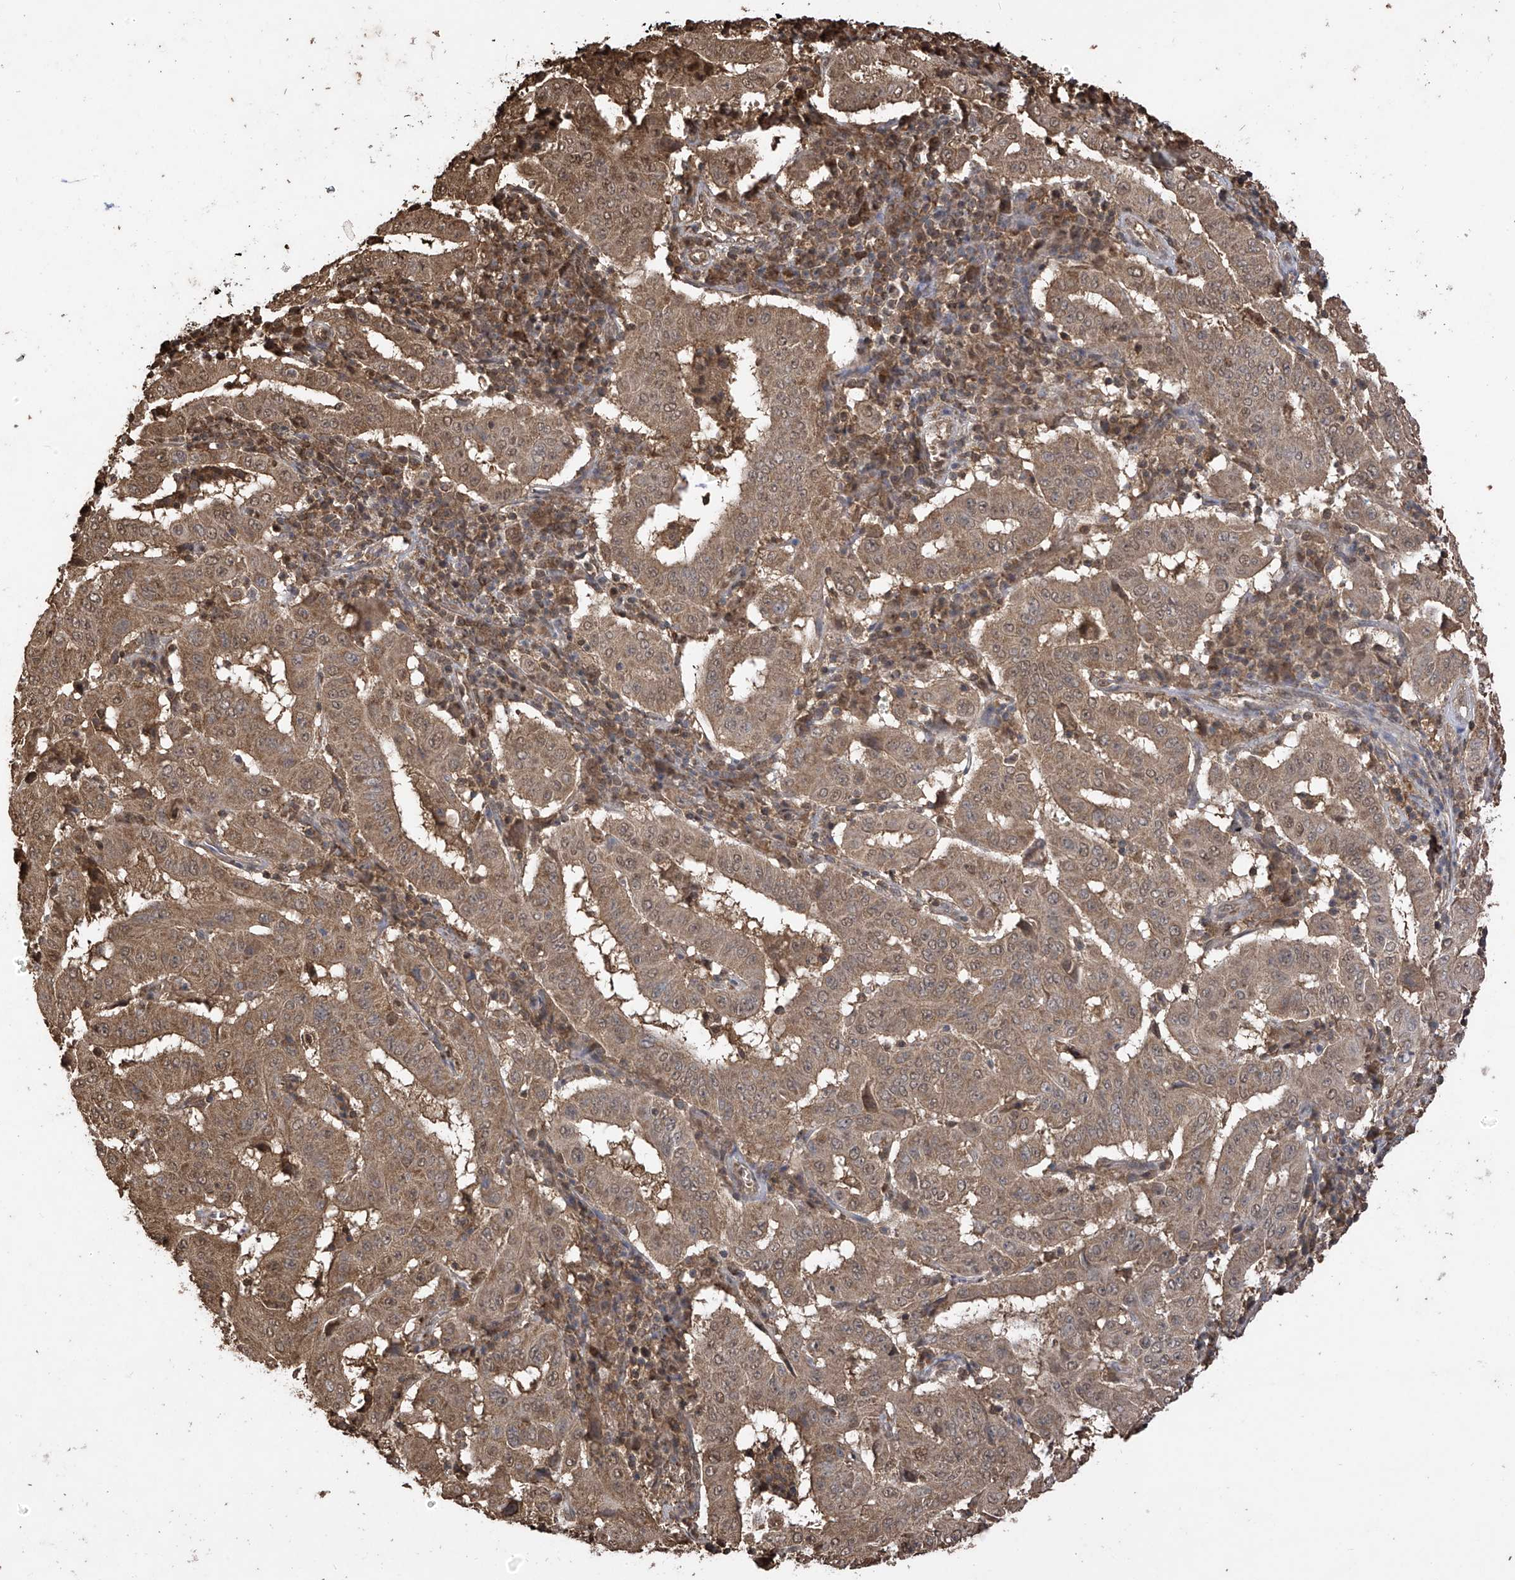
{"staining": {"intensity": "moderate", "quantity": ">75%", "location": "cytoplasmic/membranous,nuclear"}, "tissue": "pancreatic cancer", "cell_type": "Tumor cells", "image_type": "cancer", "snomed": [{"axis": "morphology", "description": "Adenocarcinoma, NOS"}, {"axis": "topography", "description": "Pancreas"}], "caption": "Protein analysis of adenocarcinoma (pancreatic) tissue demonstrates moderate cytoplasmic/membranous and nuclear positivity in about >75% of tumor cells.", "gene": "PNPT1", "patient": {"sex": "male", "age": 63}}